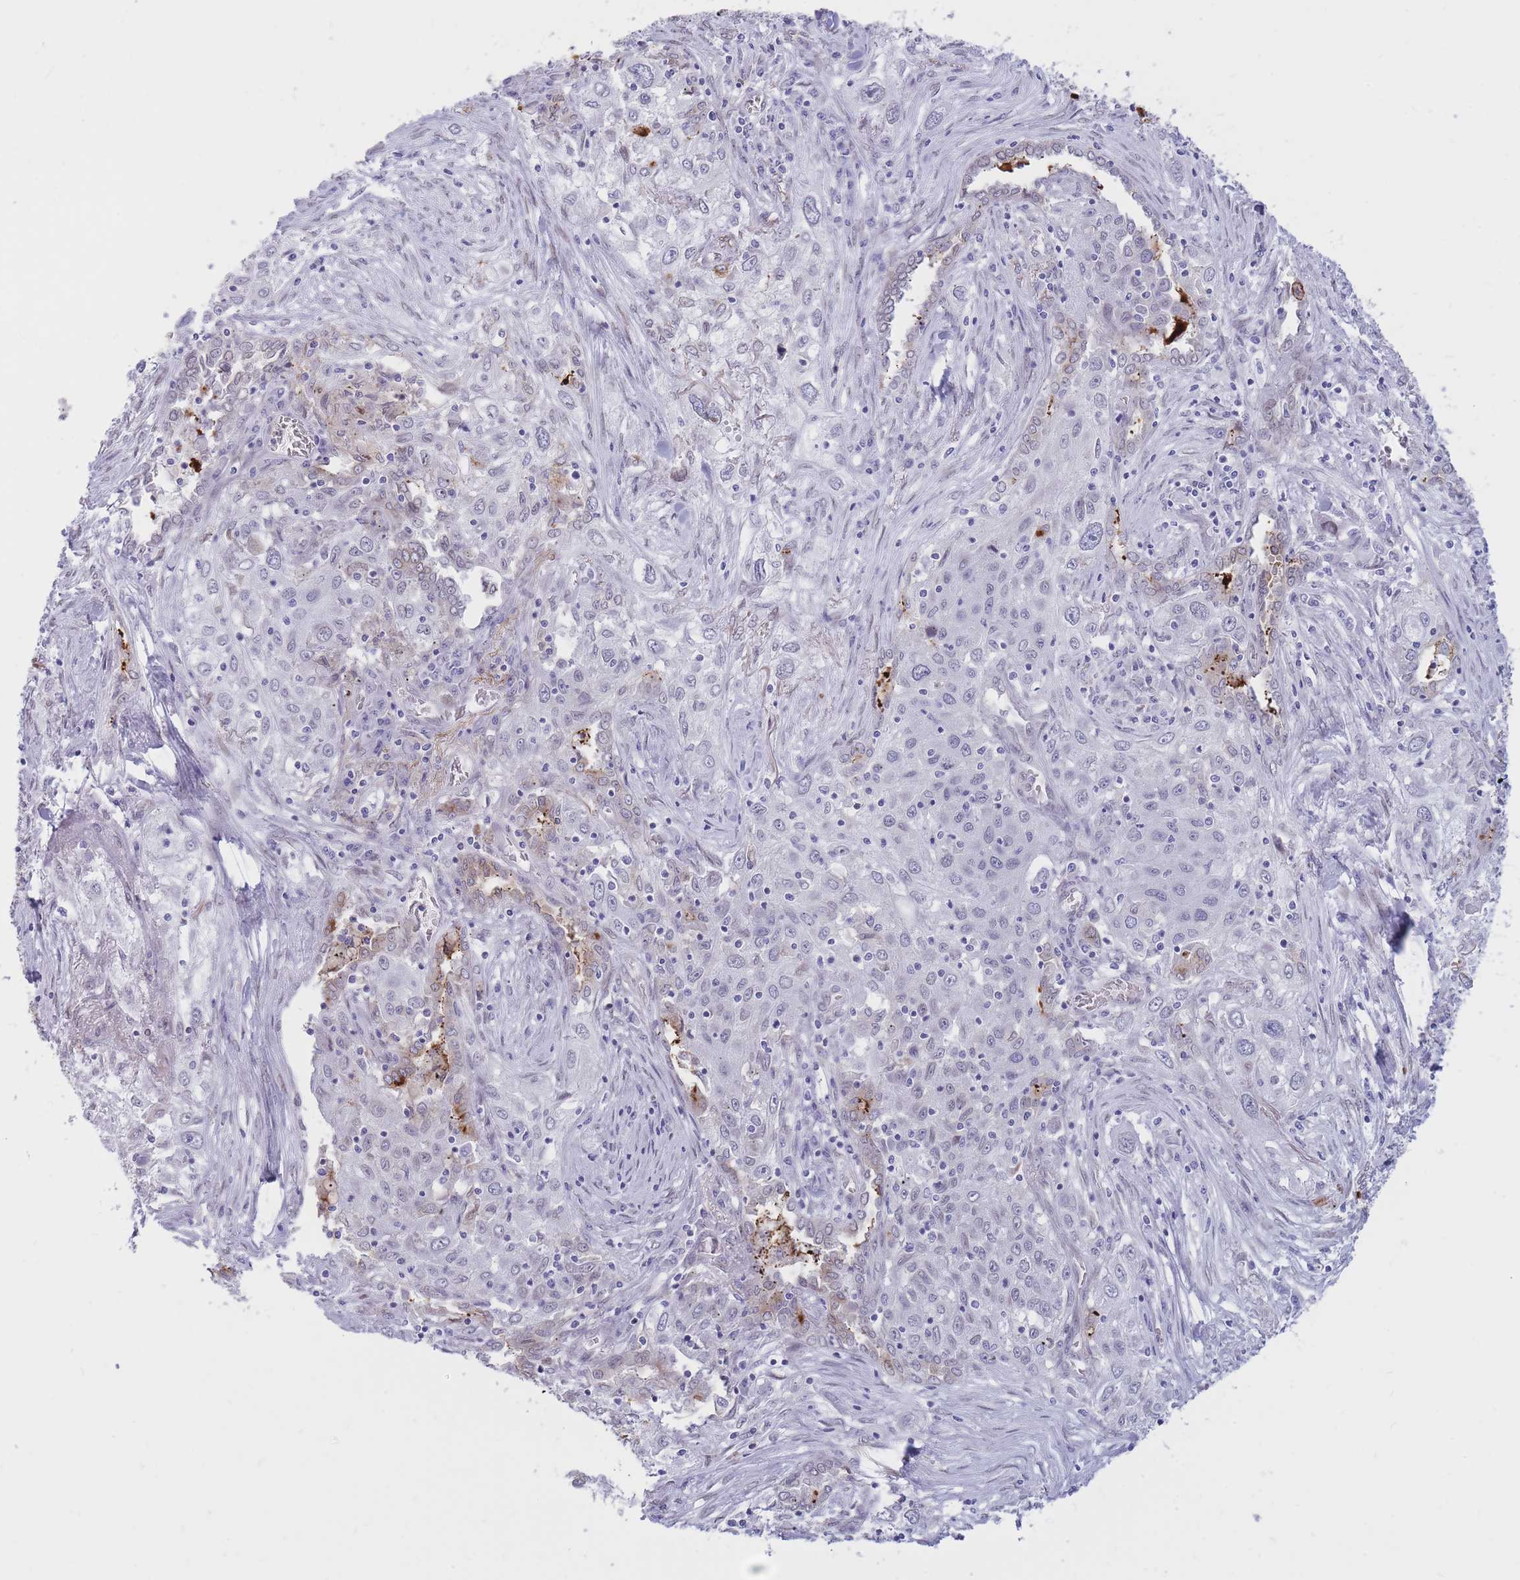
{"staining": {"intensity": "negative", "quantity": "none", "location": "none"}, "tissue": "lung cancer", "cell_type": "Tumor cells", "image_type": "cancer", "snomed": [{"axis": "morphology", "description": "Squamous cell carcinoma, NOS"}, {"axis": "topography", "description": "Lung"}], "caption": "Human lung cancer stained for a protein using immunohistochemistry demonstrates no expression in tumor cells.", "gene": "HOOK2", "patient": {"sex": "female", "age": 69}}